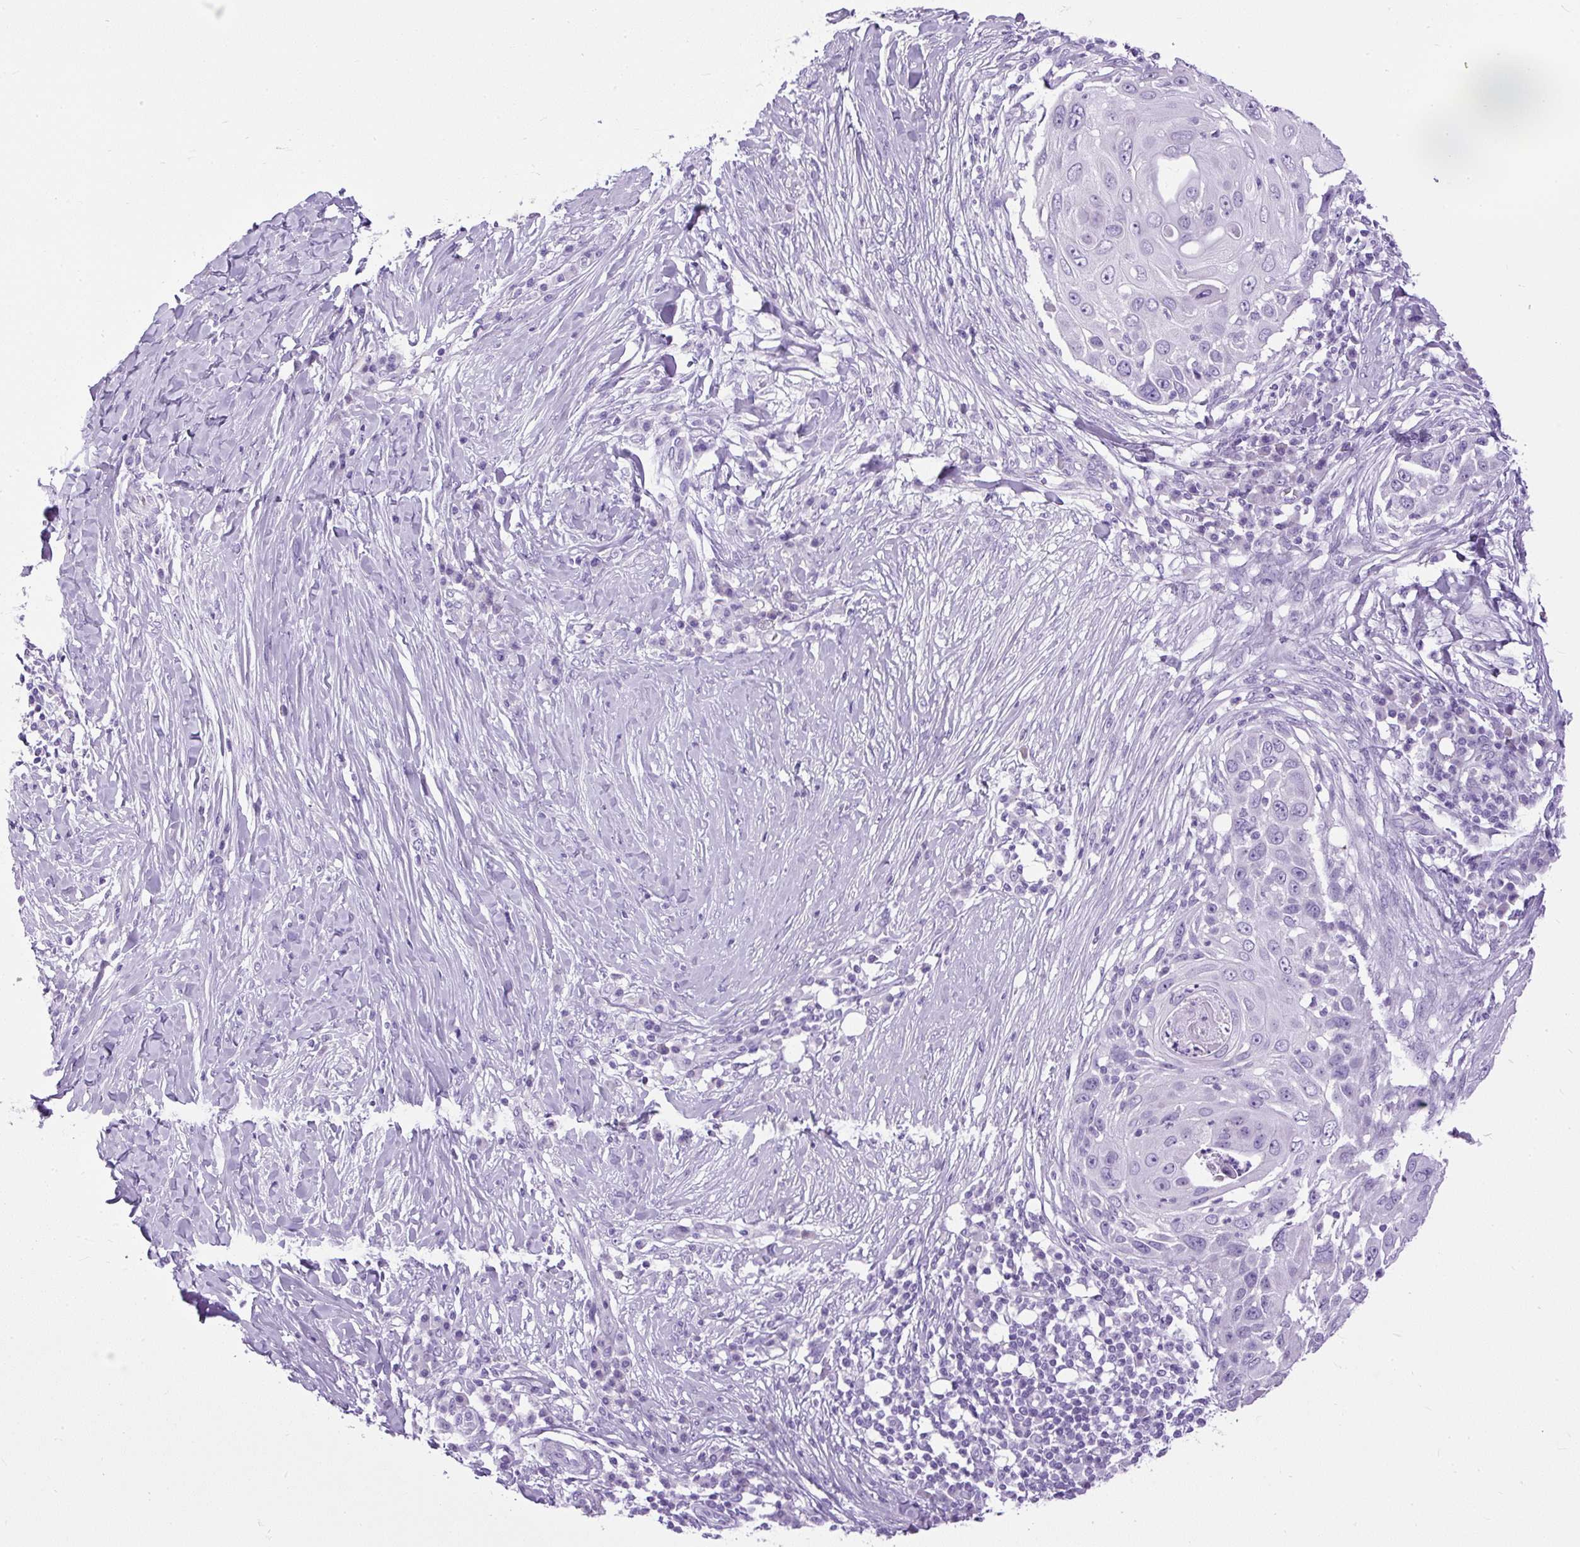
{"staining": {"intensity": "negative", "quantity": "none", "location": "none"}, "tissue": "skin cancer", "cell_type": "Tumor cells", "image_type": "cancer", "snomed": [{"axis": "morphology", "description": "Squamous cell carcinoma, NOS"}, {"axis": "topography", "description": "Skin"}], "caption": "Tumor cells show no significant expression in skin cancer (squamous cell carcinoma).", "gene": "UPP1", "patient": {"sex": "female", "age": 44}}